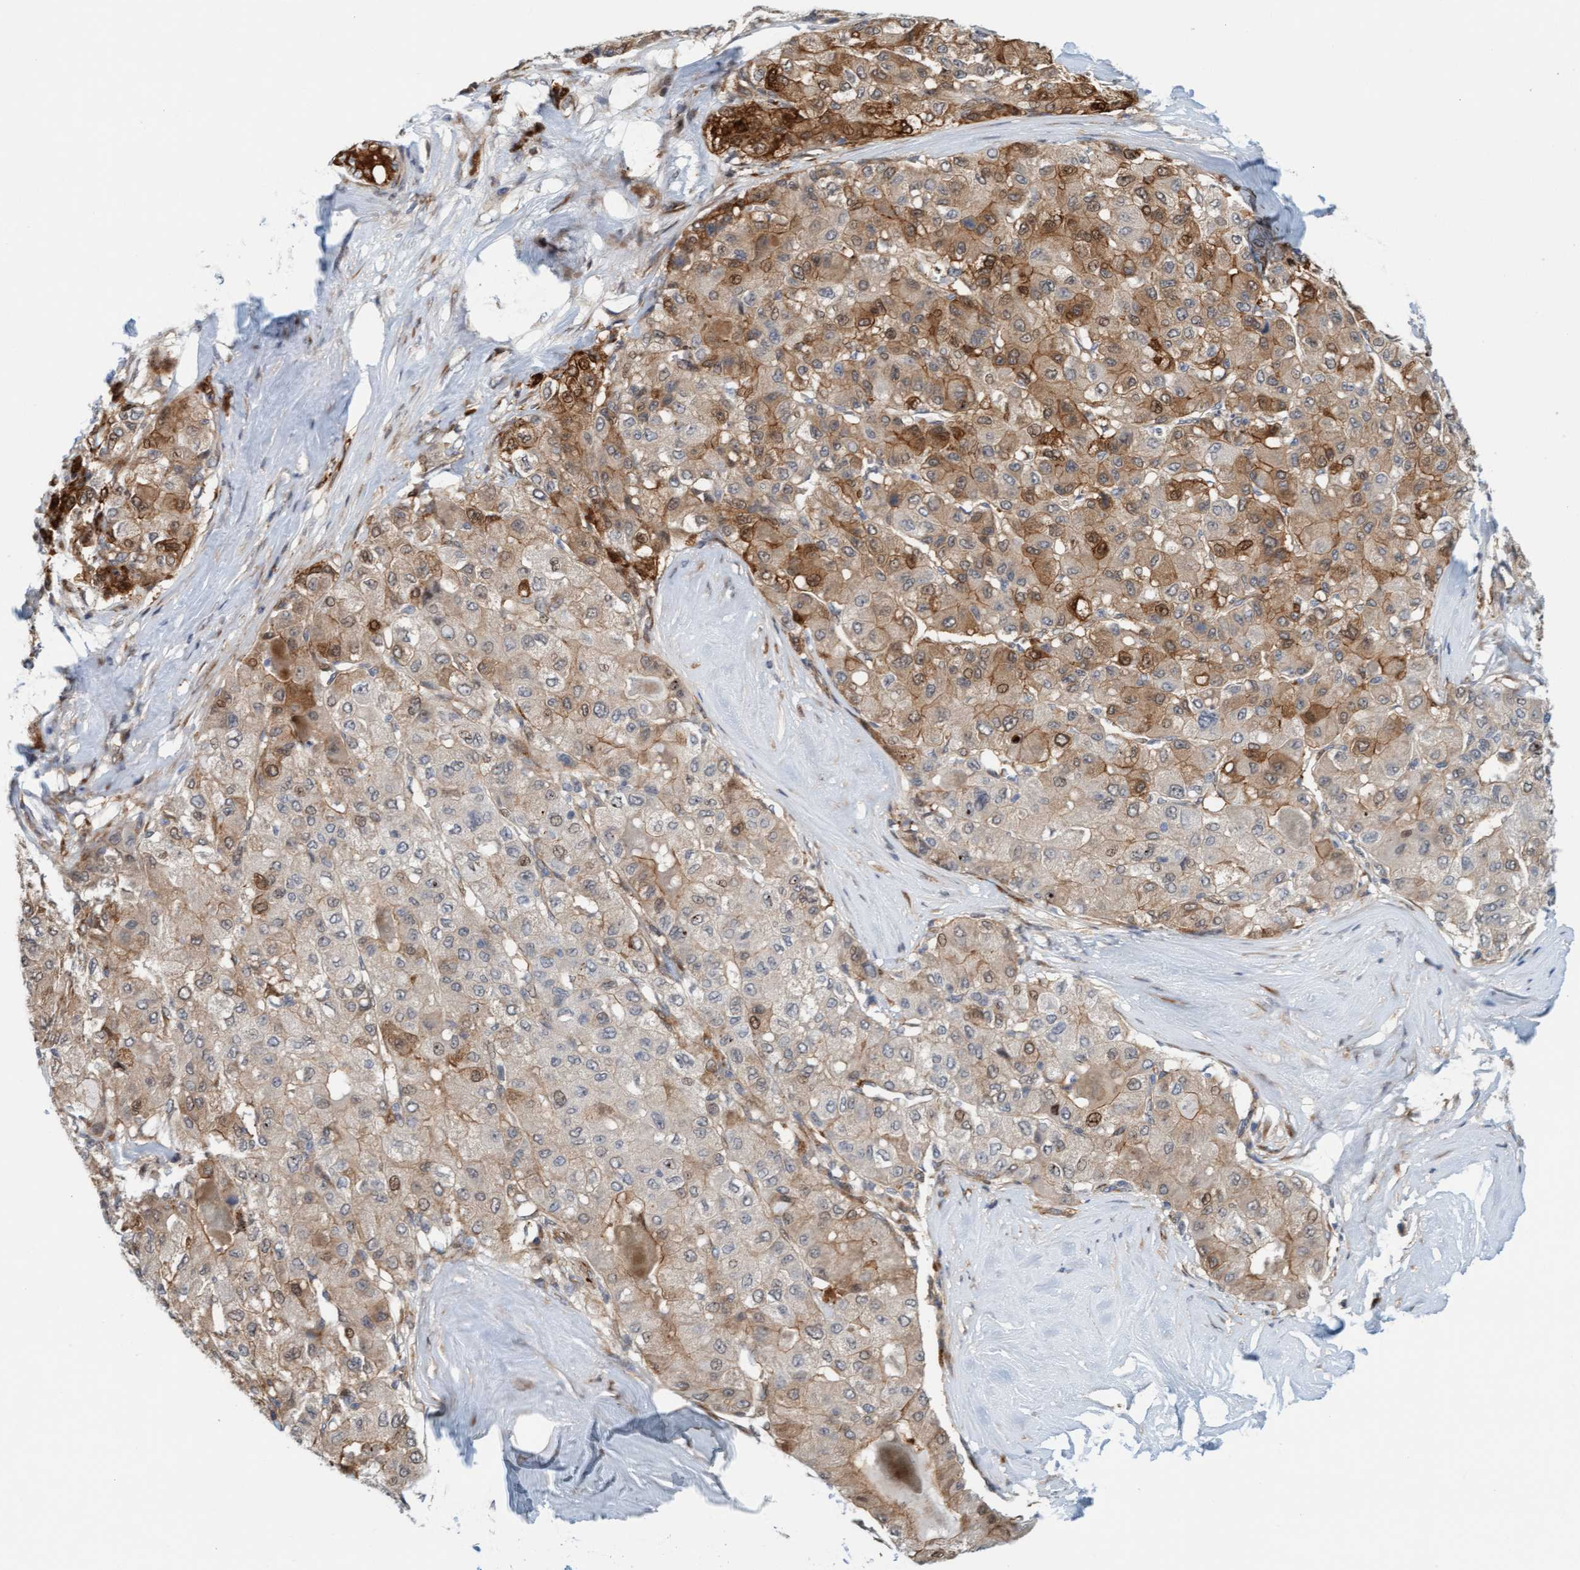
{"staining": {"intensity": "moderate", "quantity": "25%-75%", "location": "cytoplasmic/membranous"}, "tissue": "liver cancer", "cell_type": "Tumor cells", "image_type": "cancer", "snomed": [{"axis": "morphology", "description": "Carcinoma, Hepatocellular, NOS"}, {"axis": "topography", "description": "Liver"}], "caption": "There is medium levels of moderate cytoplasmic/membranous positivity in tumor cells of liver hepatocellular carcinoma, as demonstrated by immunohistochemical staining (brown color).", "gene": "EIF4EBP1", "patient": {"sex": "male", "age": 80}}